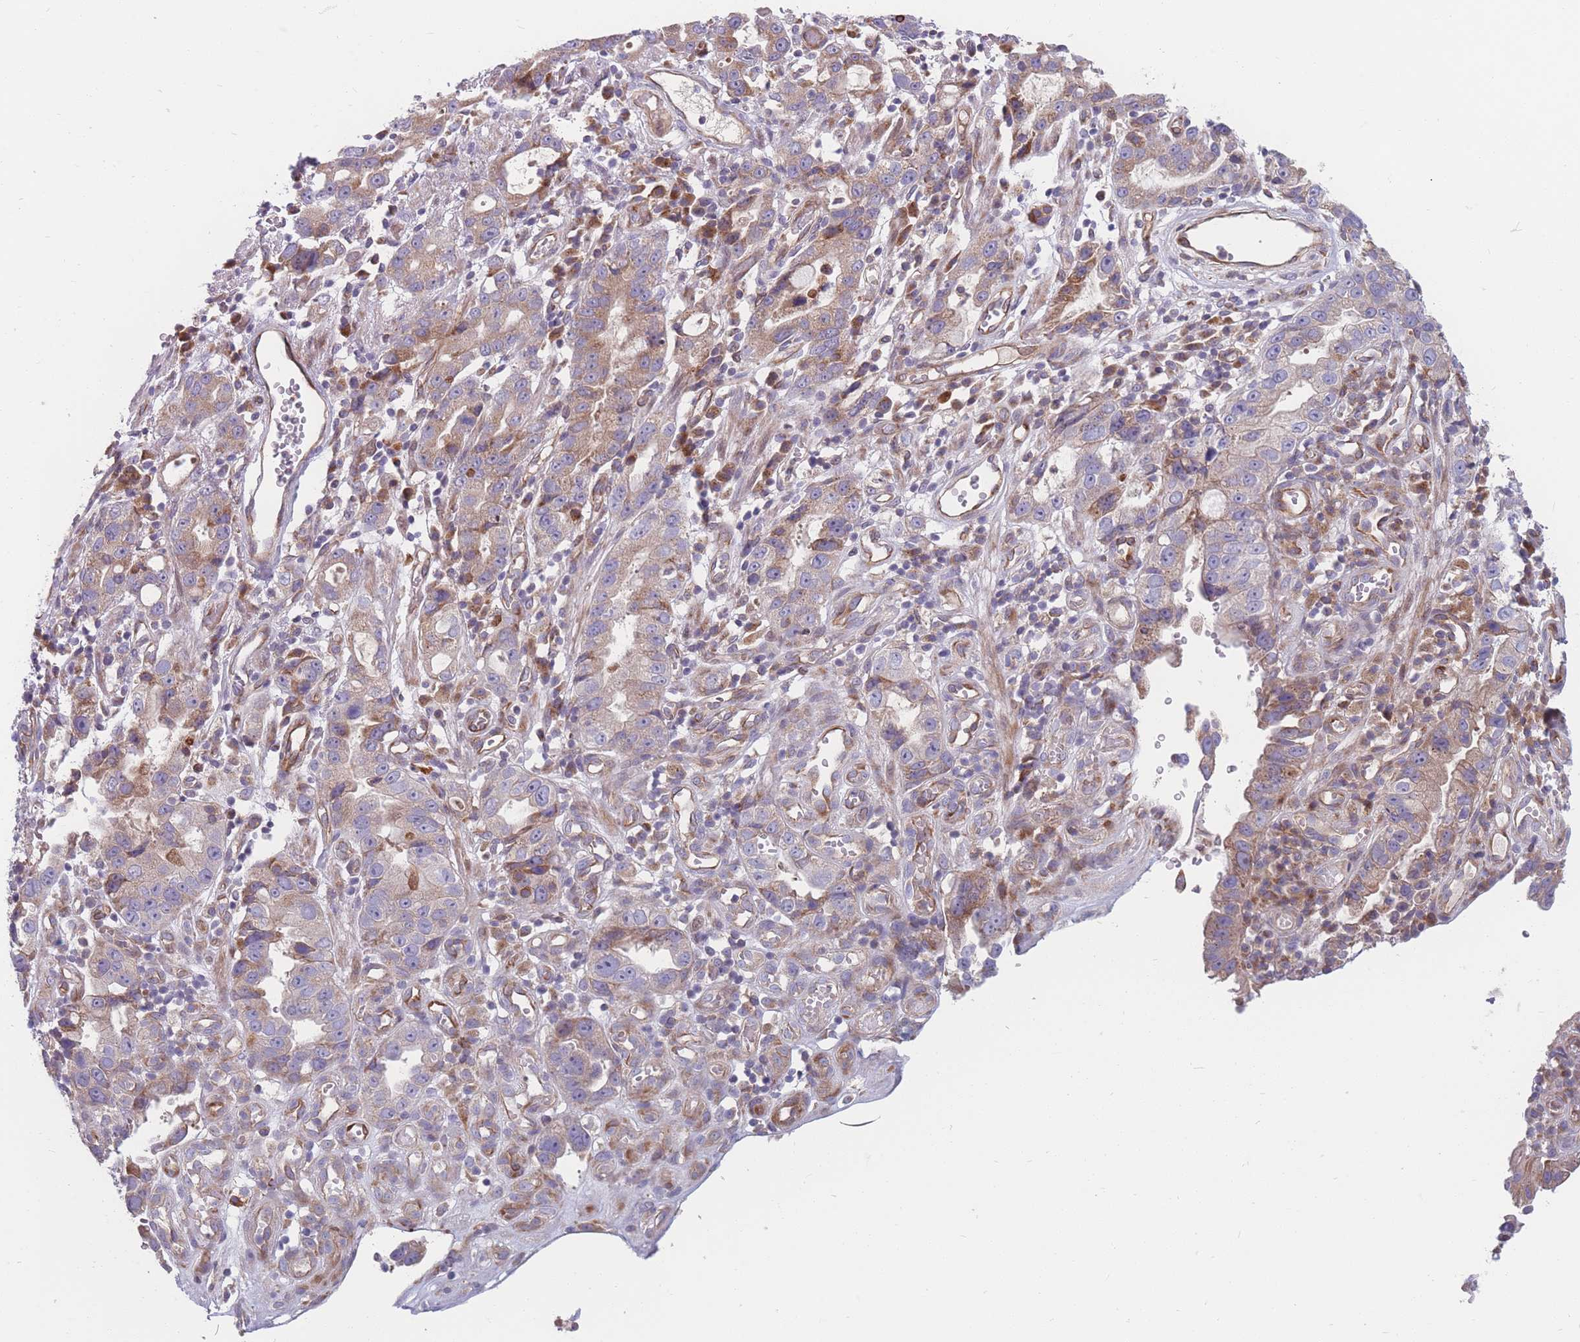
{"staining": {"intensity": "weak", "quantity": ">75%", "location": "cytoplasmic/membranous"}, "tissue": "stomach cancer", "cell_type": "Tumor cells", "image_type": "cancer", "snomed": [{"axis": "morphology", "description": "Adenocarcinoma, NOS"}, {"axis": "topography", "description": "Stomach"}], "caption": "Tumor cells demonstrate low levels of weak cytoplasmic/membranous staining in approximately >75% of cells in stomach adenocarcinoma. (DAB IHC with brightfield microscopy, high magnification).", "gene": "TMEM131L", "patient": {"sex": "male", "age": 55}}